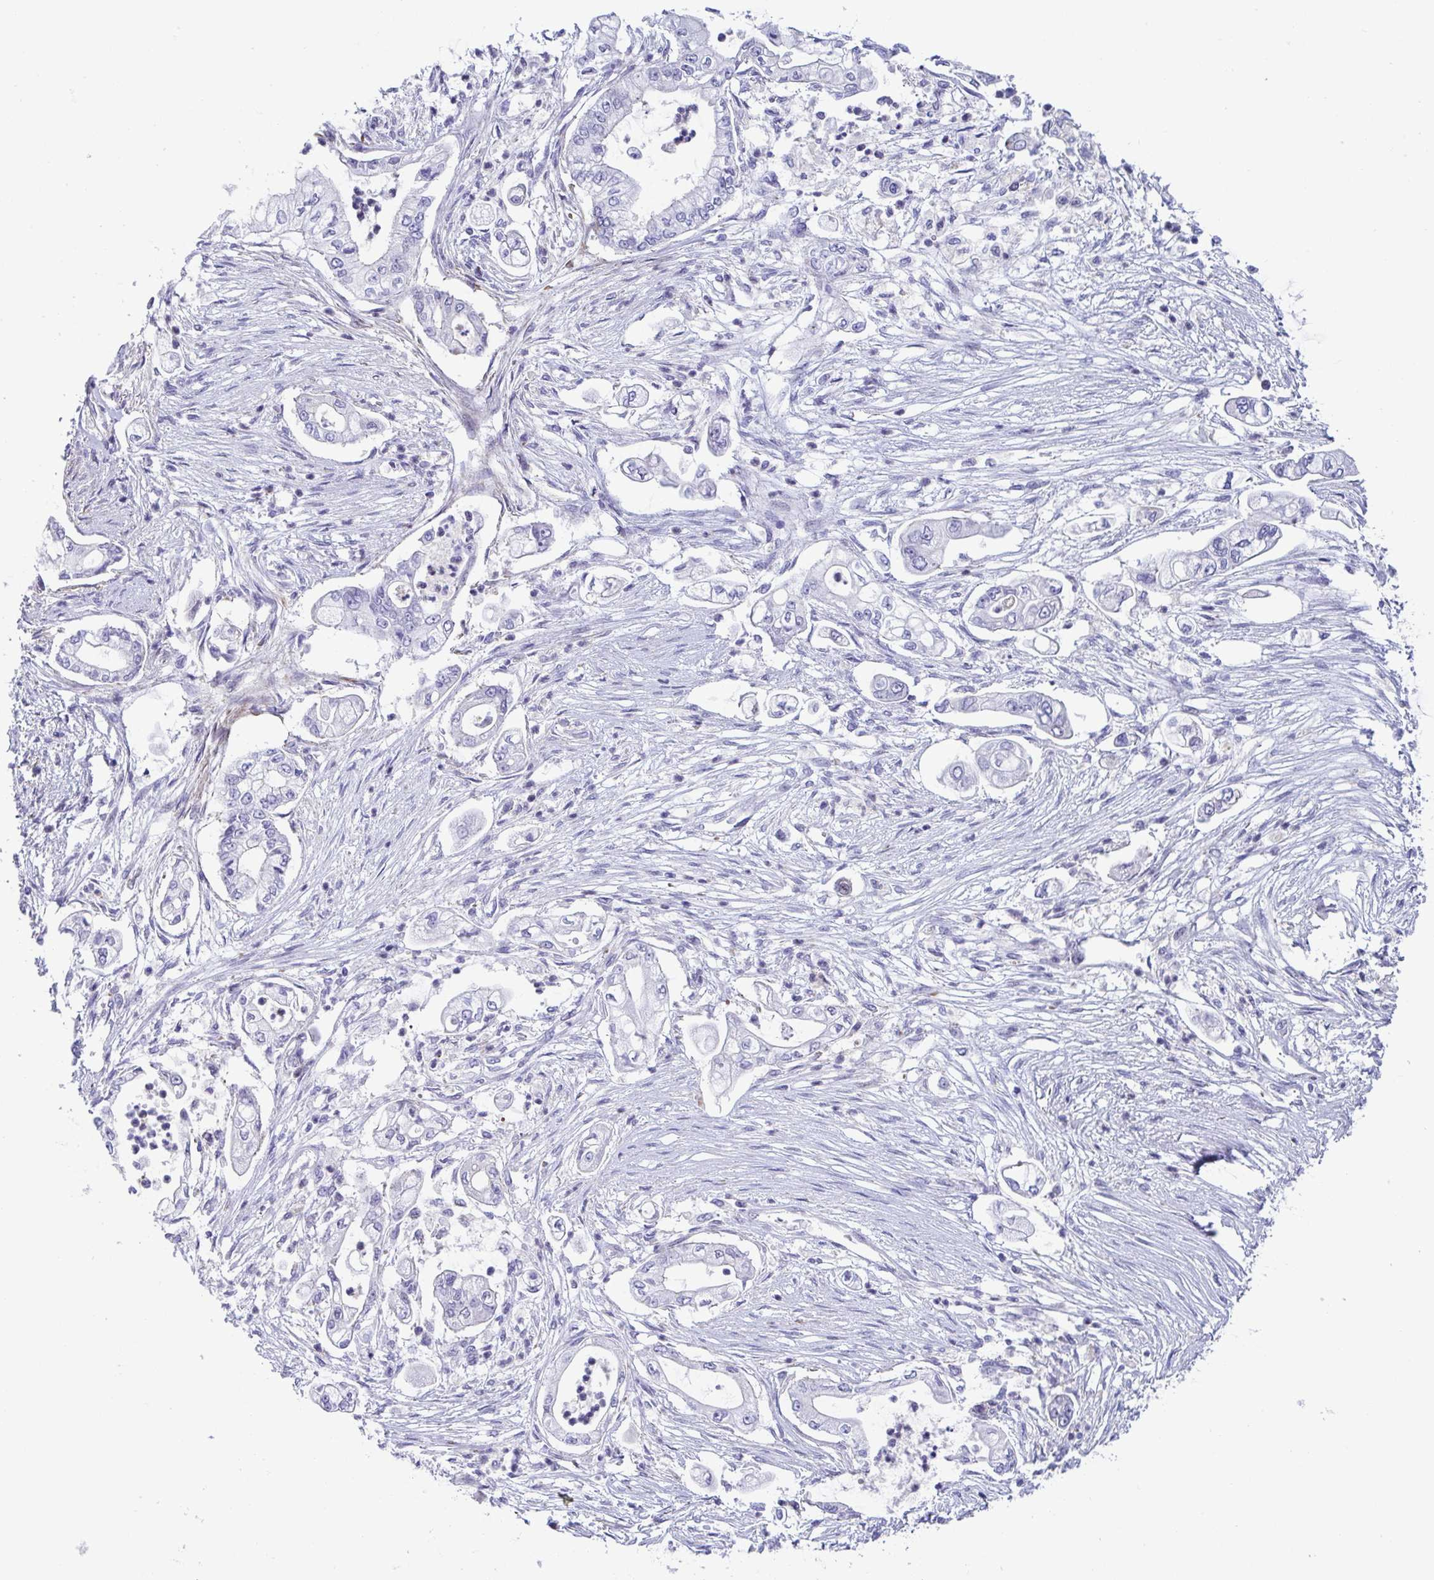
{"staining": {"intensity": "negative", "quantity": "none", "location": "none"}, "tissue": "pancreatic cancer", "cell_type": "Tumor cells", "image_type": "cancer", "snomed": [{"axis": "morphology", "description": "Adenocarcinoma, NOS"}, {"axis": "topography", "description": "Pancreas"}], "caption": "An IHC photomicrograph of pancreatic cancer is shown. There is no staining in tumor cells of pancreatic cancer.", "gene": "WDR72", "patient": {"sex": "female", "age": 69}}